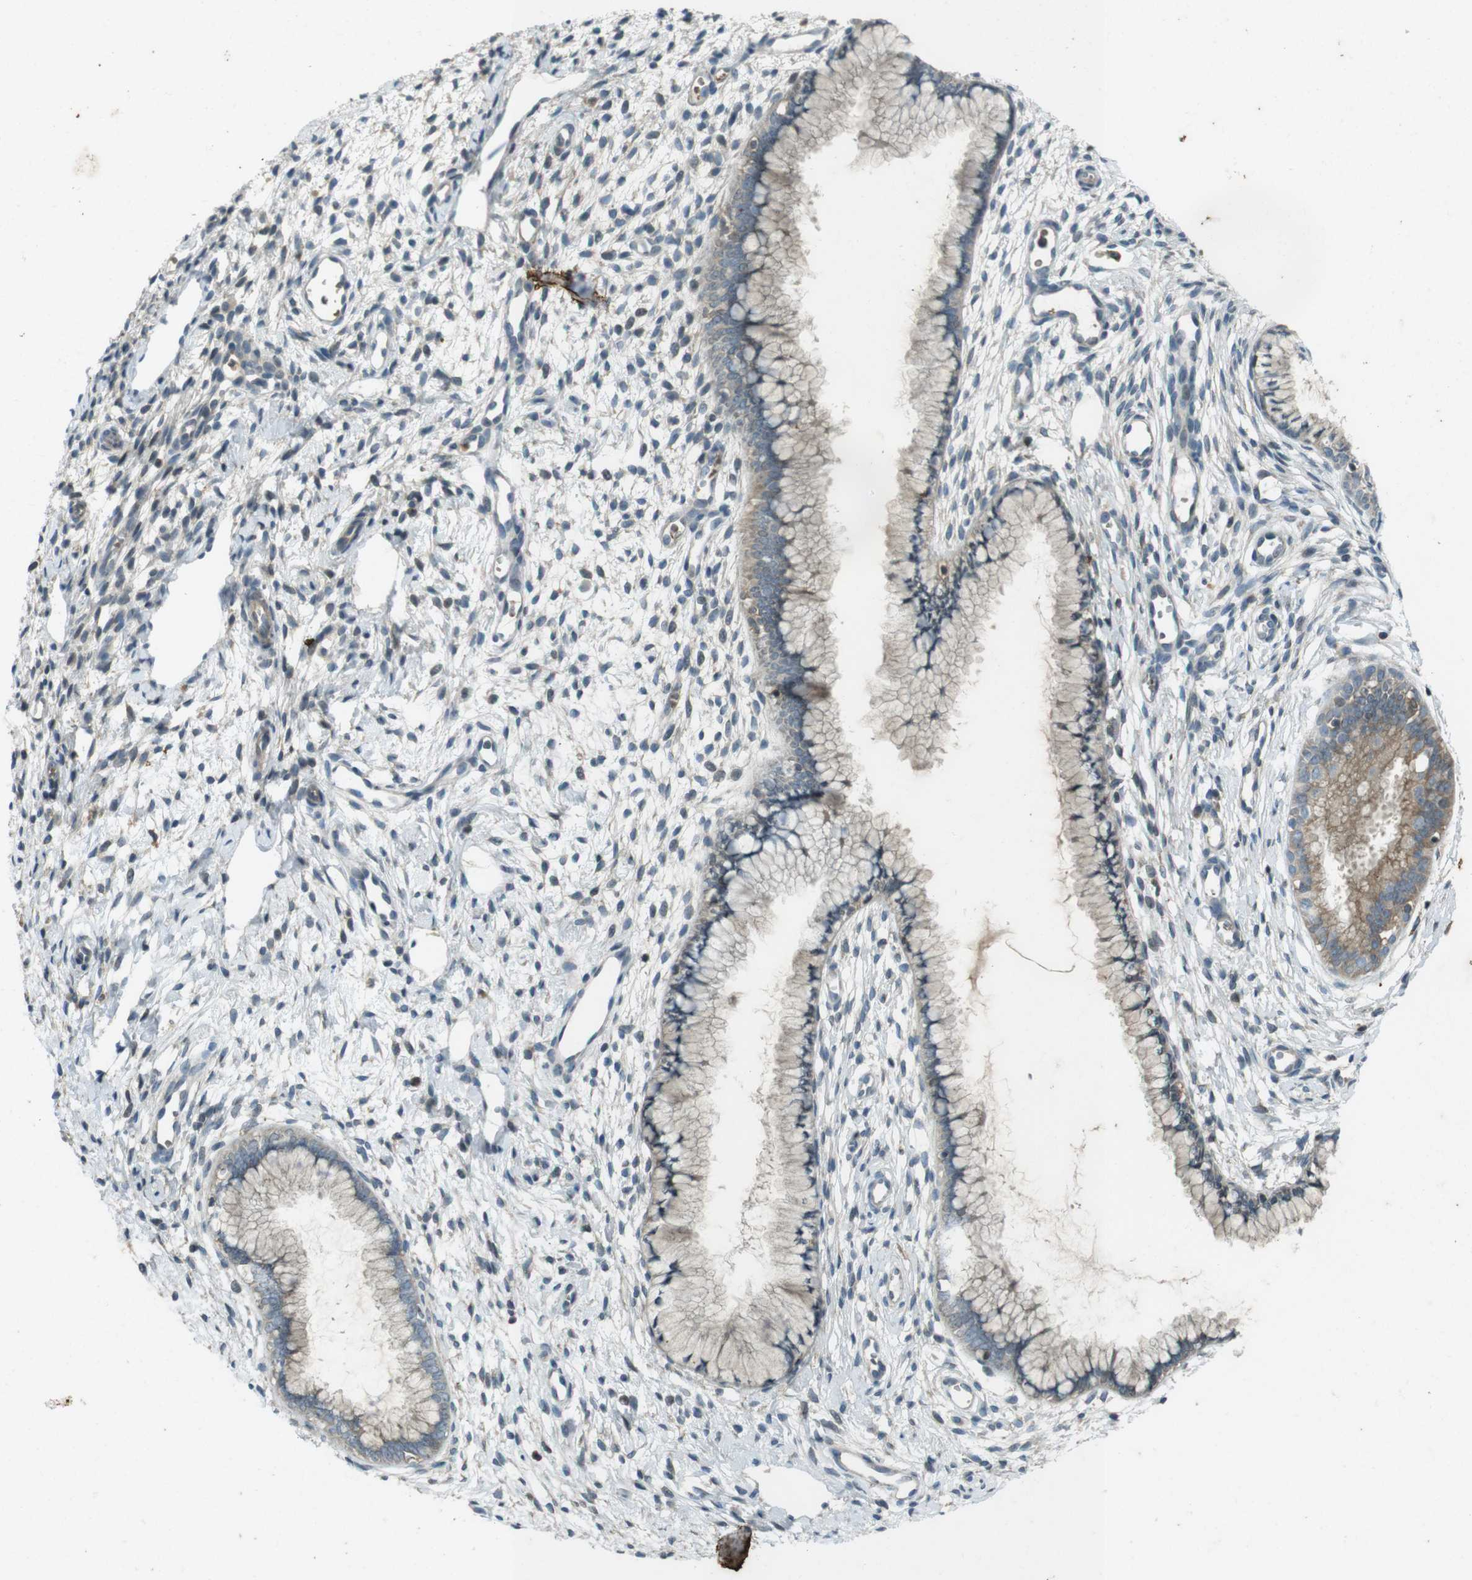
{"staining": {"intensity": "negative", "quantity": "none", "location": "none"}, "tissue": "cervix", "cell_type": "Glandular cells", "image_type": "normal", "snomed": [{"axis": "morphology", "description": "Normal tissue, NOS"}, {"axis": "topography", "description": "Cervix"}], "caption": "Micrograph shows no protein positivity in glandular cells of normal cervix.", "gene": "ZYX", "patient": {"sex": "female", "age": 65}}